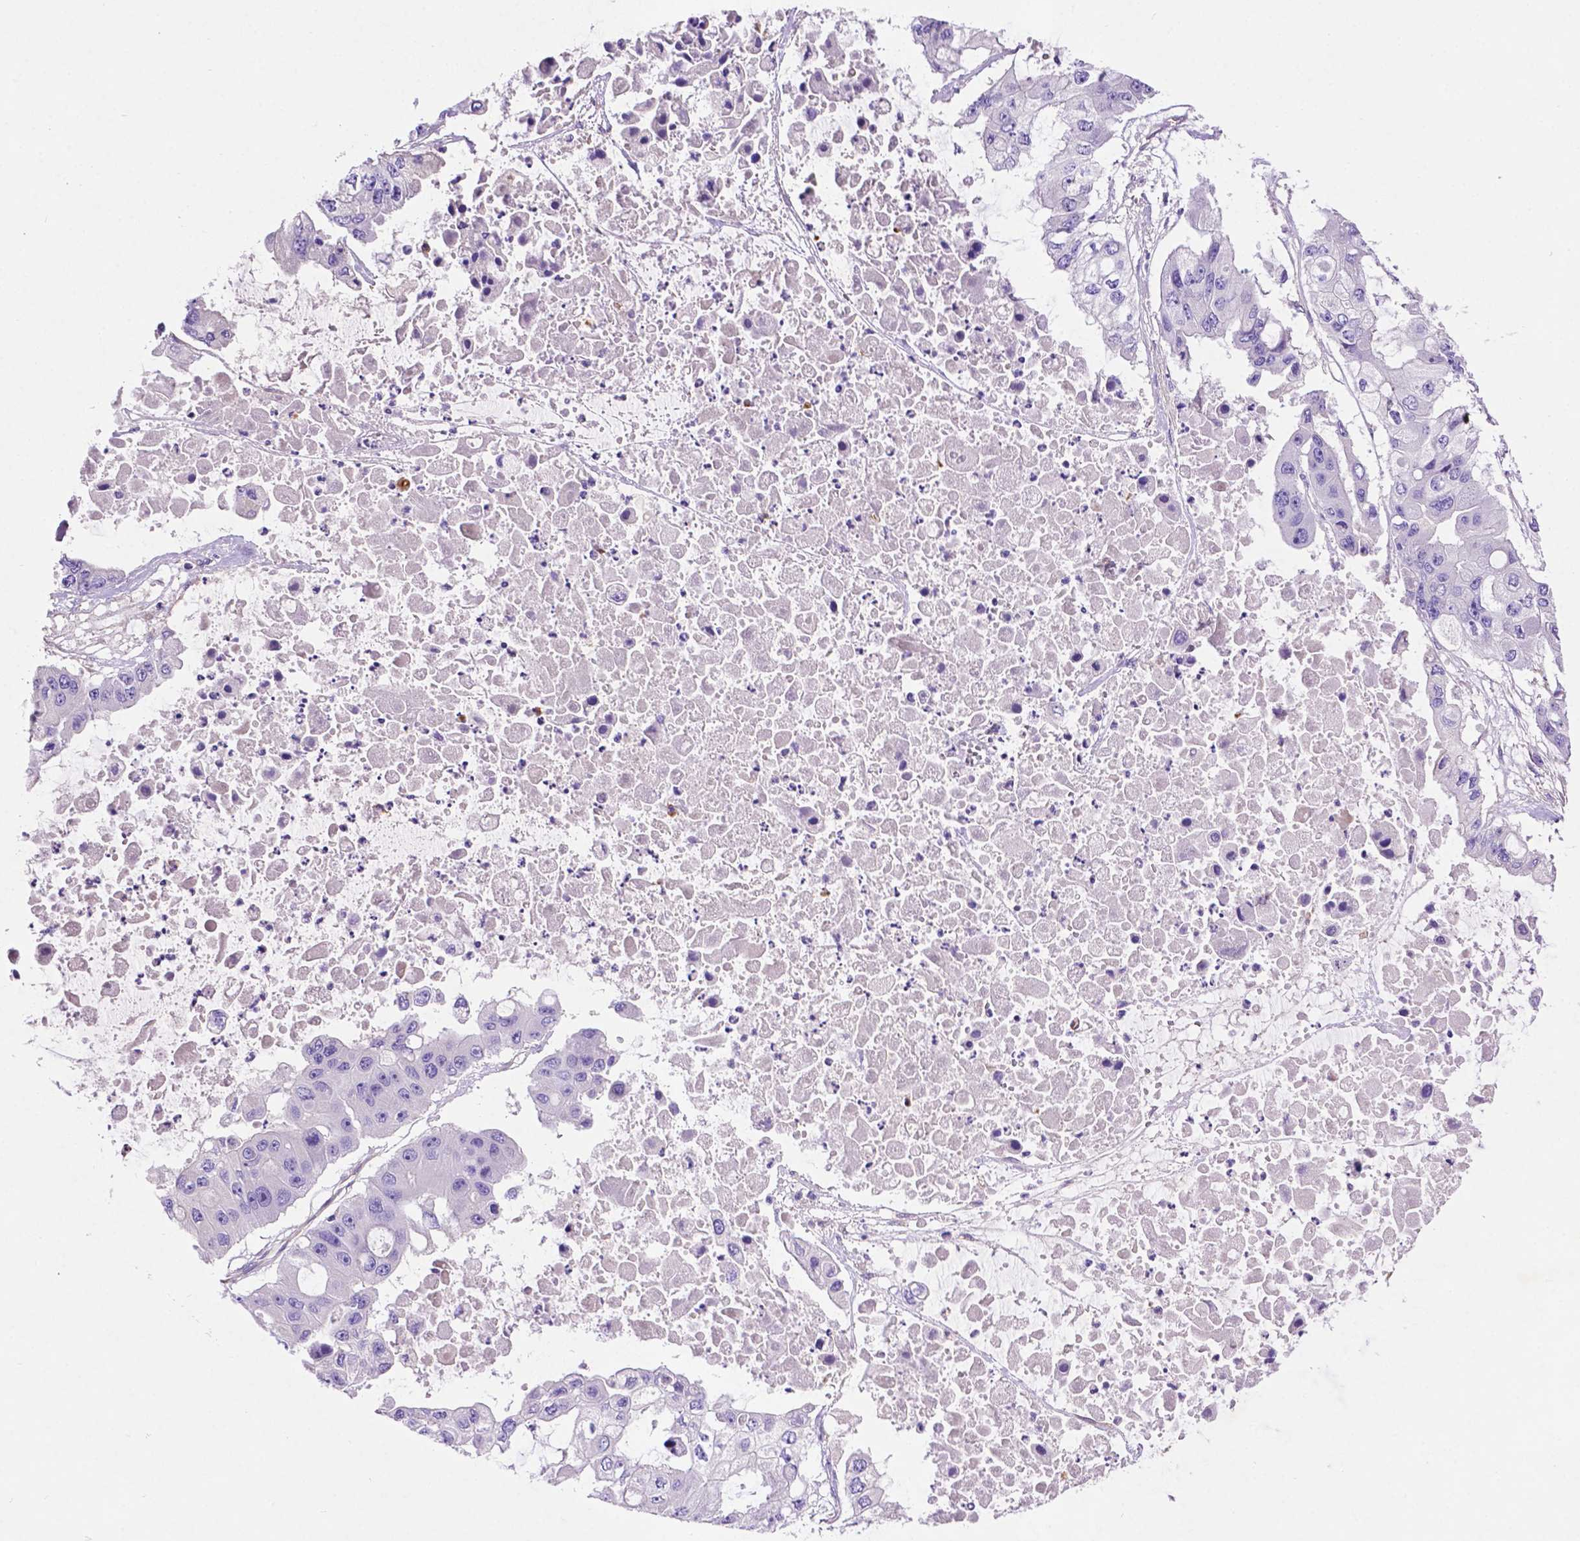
{"staining": {"intensity": "negative", "quantity": "none", "location": "none"}, "tissue": "ovarian cancer", "cell_type": "Tumor cells", "image_type": "cancer", "snomed": [{"axis": "morphology", "description": "Cystadenocarcinoma, serous, NOS"}, {"axis": "topography", "description": "Ovary"}], "caption": "There is no significant staining in tumor cells of ovarian cancer.", "gene": "GDPD5", "patient": {"sex": "female", "age": 56}}